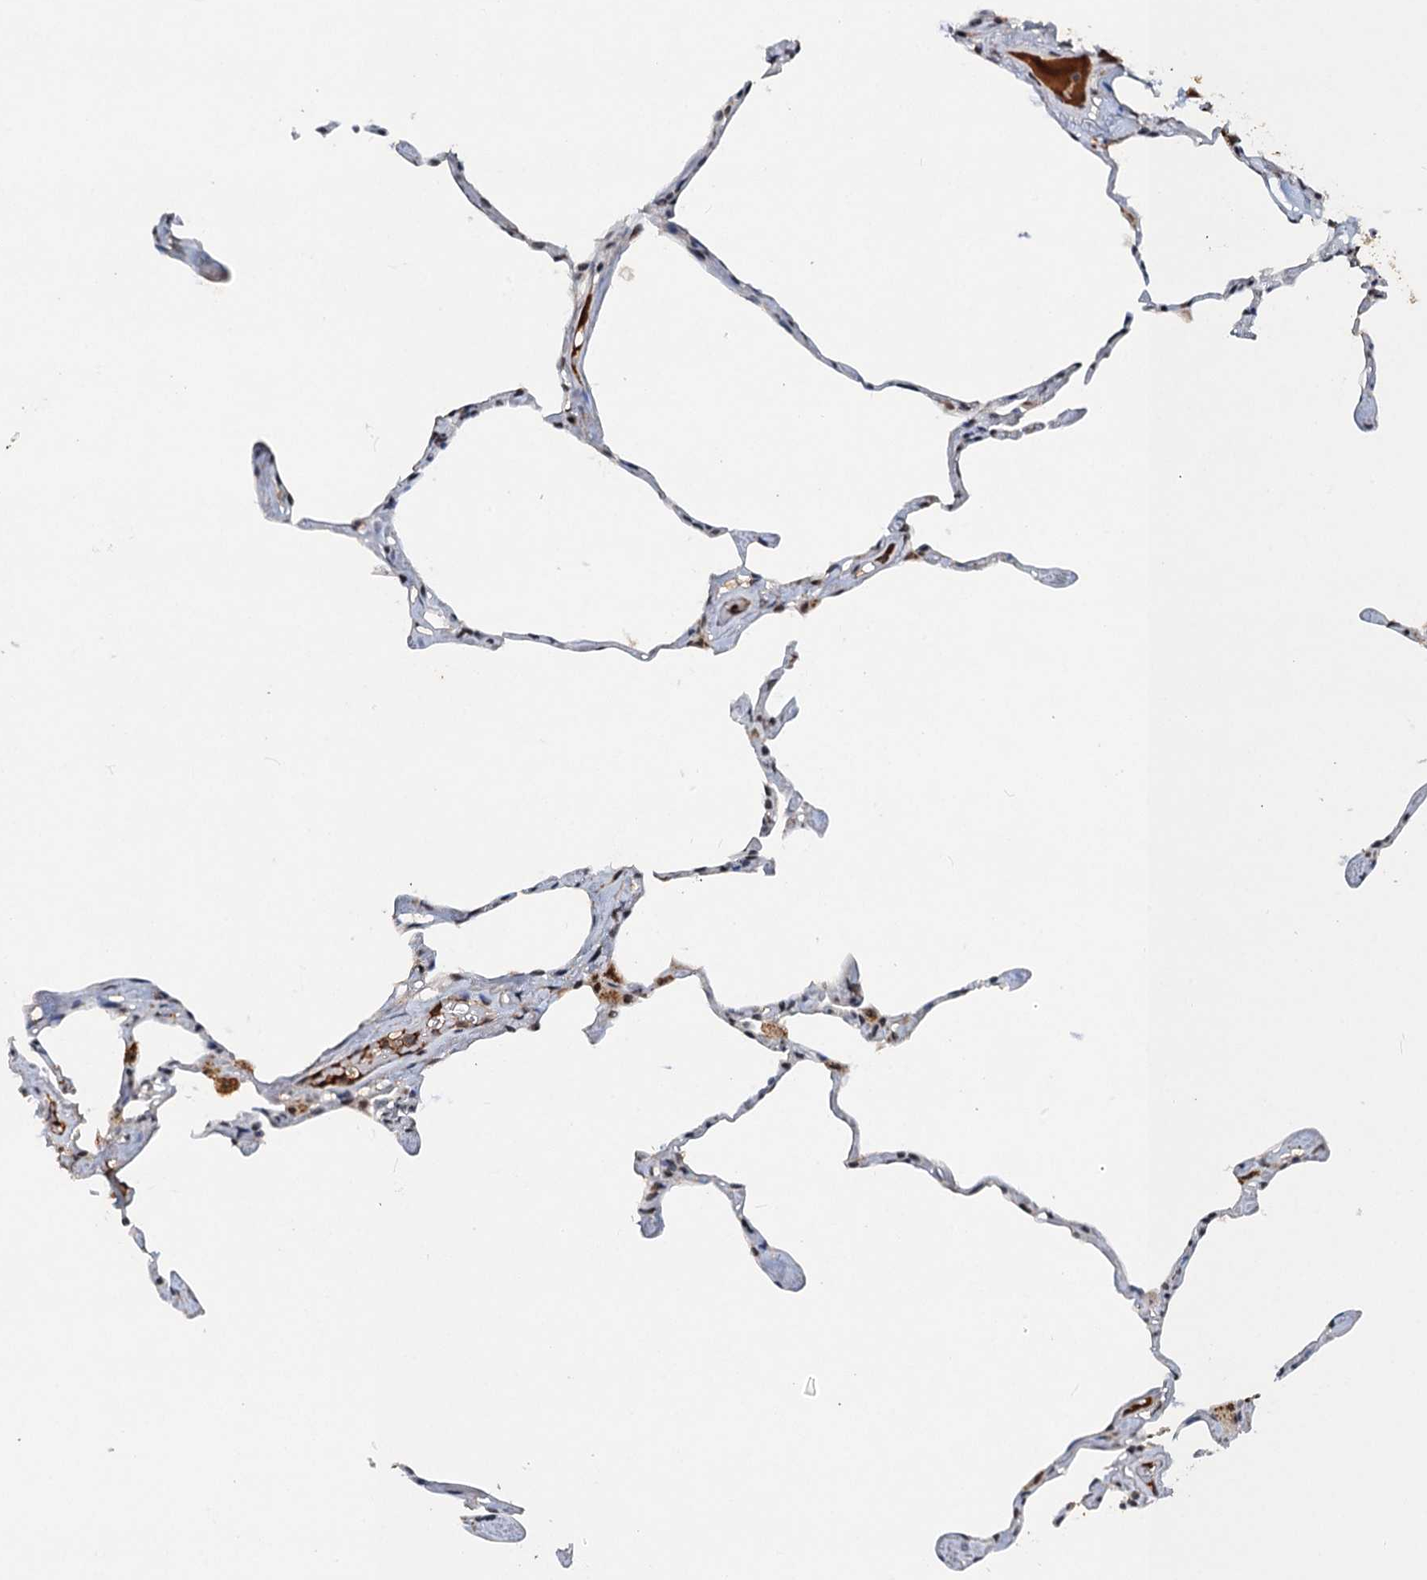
{"staining": {"intensity": "negative", "quantity": "none", "location": "none"}, "tissue": "lung", "cell_type": "Alveolar cells", "image_type": "normal", "snomed": [{"axis": "morphology", "description": "Normal tissue, NOS"}, {"axis": "topography", "description": "Lung"}], "caption": "Histopathology image shows no protein expression in alveolar cells of benign lung. (DAB (3,3'-diaminobenzidine) immunohistochemistry (IHC) with hematoxylin counter stain).", "gene": "CSTF3", "patient": {"sex": "male", "age": 65}}